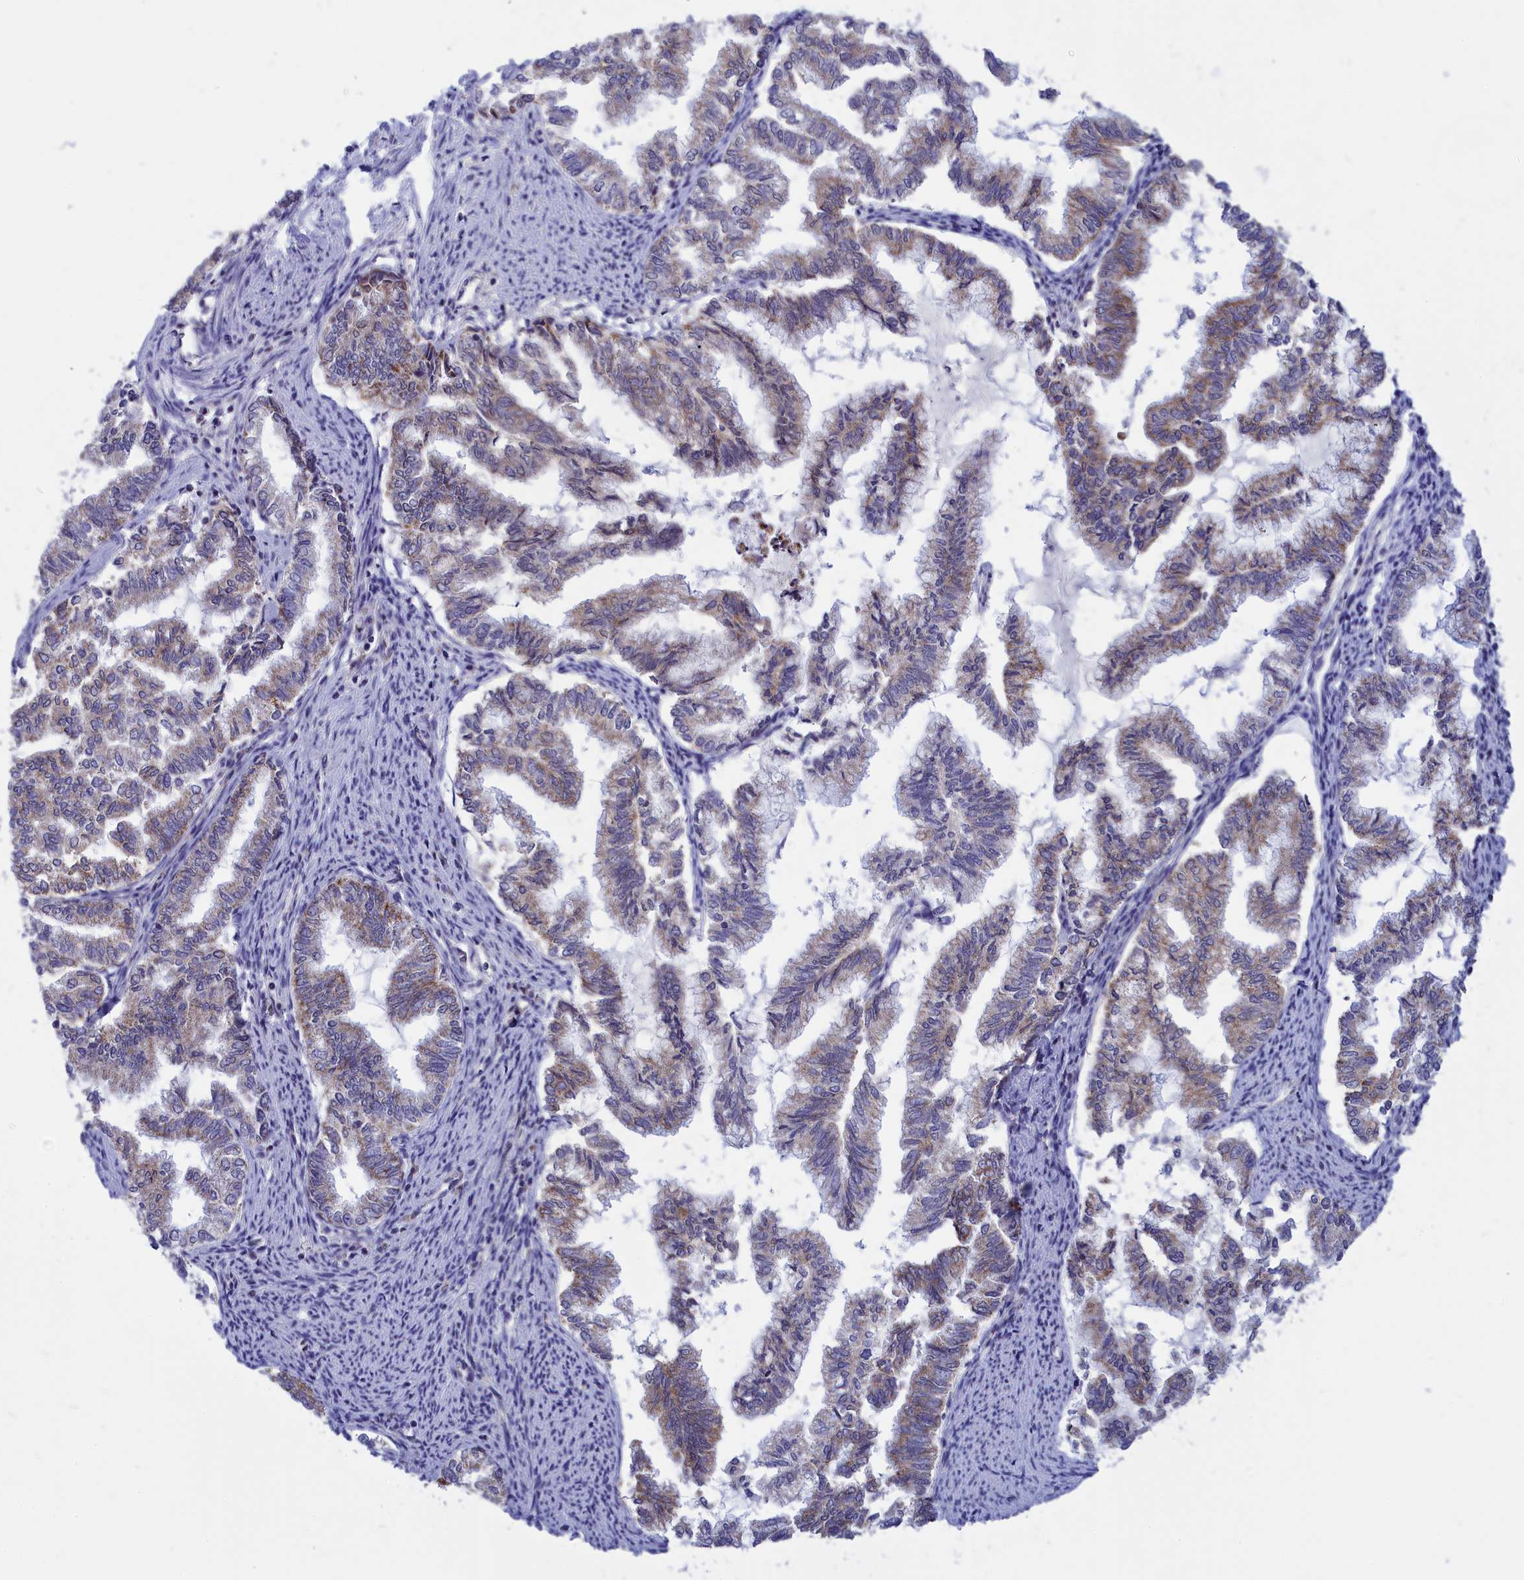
{"staining": {"intensity": "weak", "quantity": ">75%", "location": "cytoplasmic/membranous"}, "tissue": "endometrial cancer", "cell_type": "Tumor cells", "image_type": "cancer", "snomed": [{"axis": "morphology", "description": "Adenocarcinoma, NOS"}, {"axis": "topography", "description": "Endometrium"}], "caption": "An immunohistochemistry (IHC) histopathology image of neoplastic tissue is shown. Protein staining in brown shows weak cytoplasmic/membranous positivity in adenocarcinoma (endometrial) within tumor cells.", "gene": "CCRL2", "patient": {"sex": "female", "age": 79}}